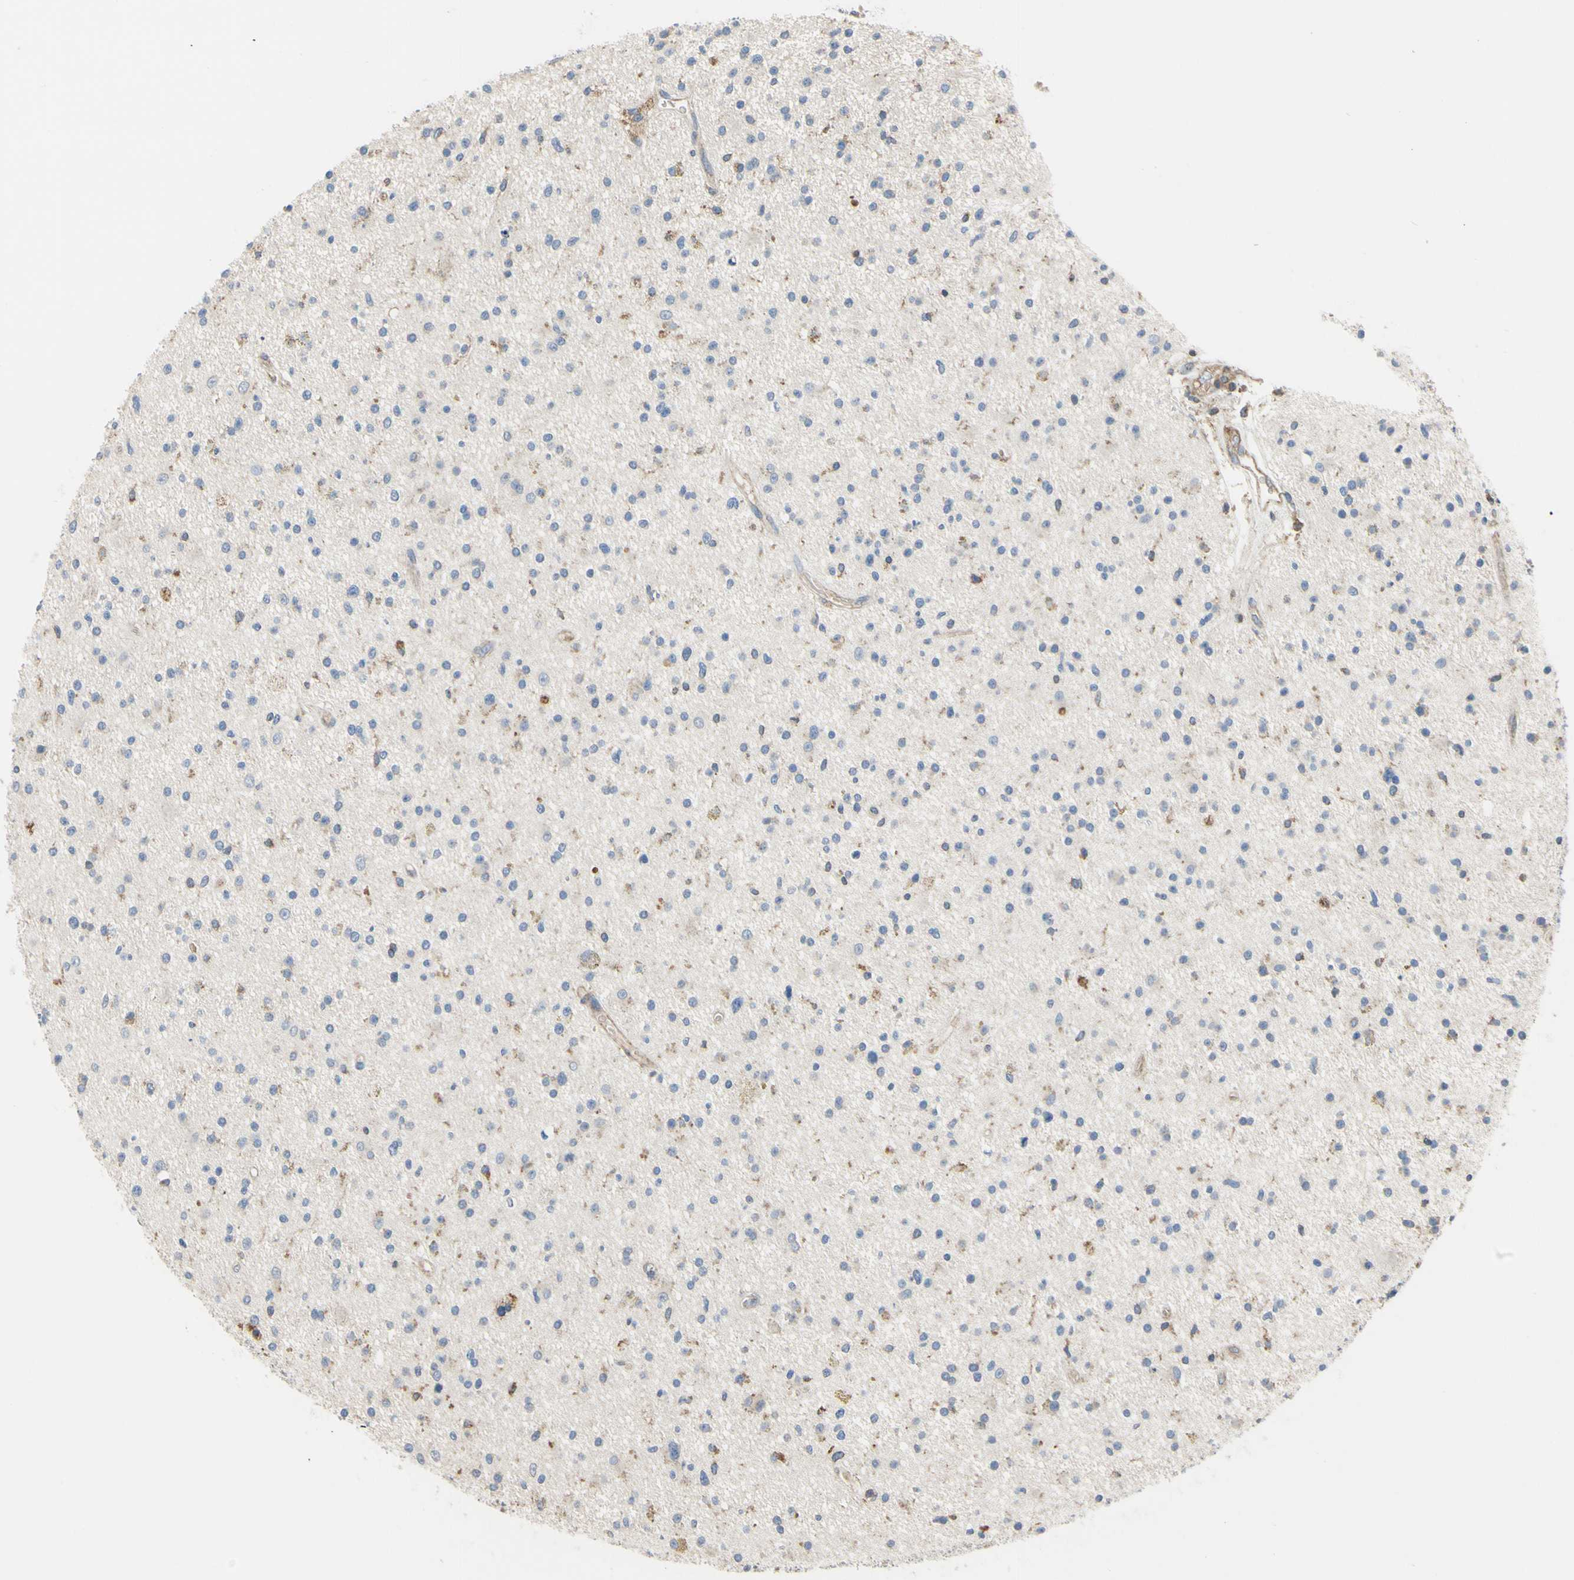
{"staining": {"intensity": "negative", "quantity": "none", "location": "none"}, "tissue": "glioma", "cell_type": "Tumor cells", "image_type": "cancer", "snomed": [{"axis": "morphology", "description": "Glioma, malignant, High grade"}, {"axis": "topography", "description": "Brain"}], "caption": "DAB immunohistochemical staining of human malignant high-grade glioma exhibits no significant positivity in tumor cells.", "gene": "BECN1", "patient": {"sex": "male", "age": 33}}